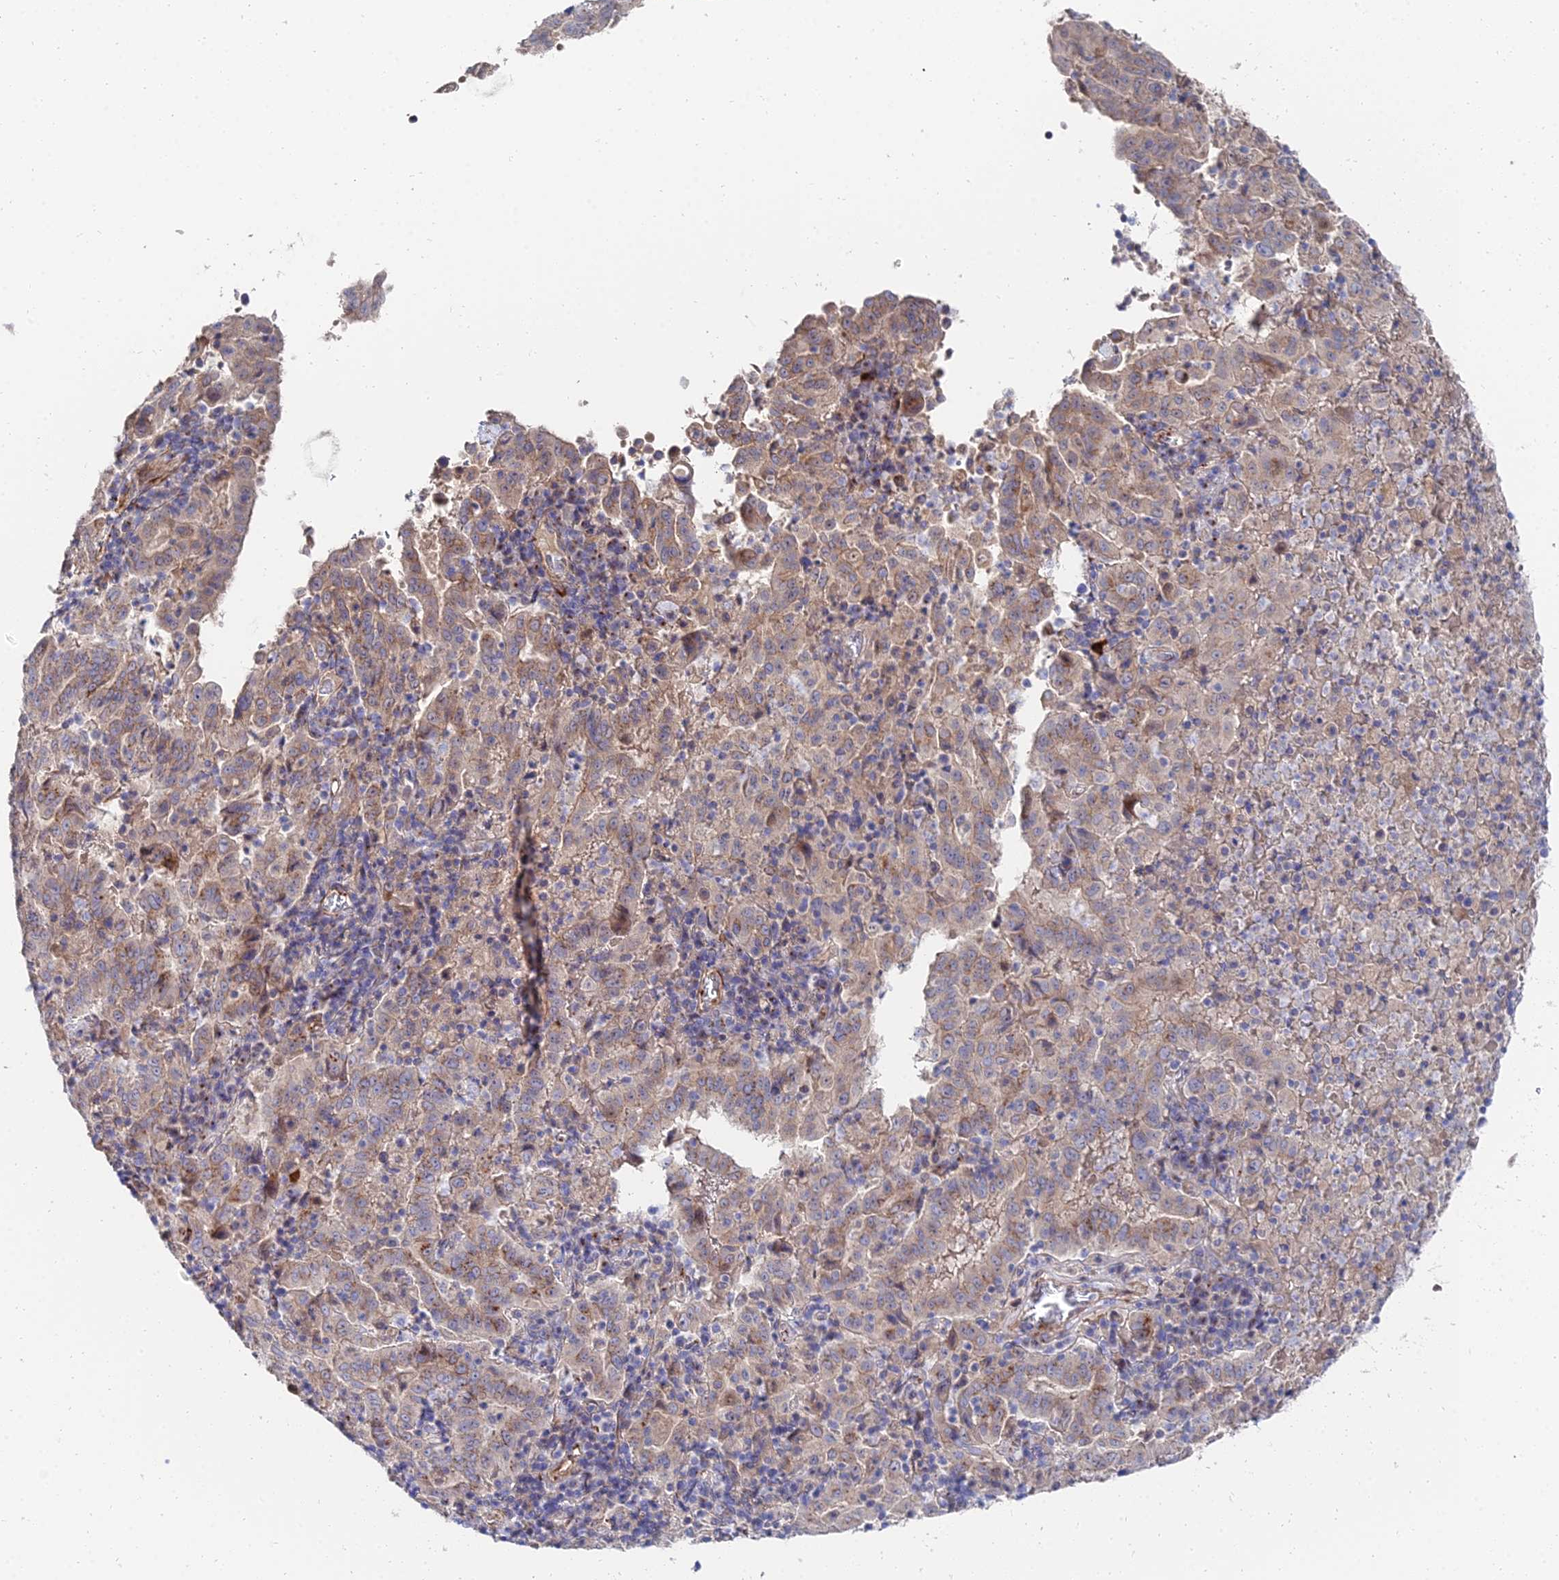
{"staining": {"intensity": "moderate", "quantity": "25%-75%", "location": "cytoplasmic/membranous"}, "tissue": "pancreatic cancer", "cell_type": "Tumor cells", "image_type": "cancer", "snomed": [{"axis": "morphology", "description": "Adenocarcinoma, NOS"}, {"axis": "topography", "description": "Pancreas"}], "caption": "The image demonstrates immunohistochemical staining of adenocarcinoma (pancreatic). There is moderate cytoplasmic/membranous positivity is present in approximately 25%-75% of tumor cells.", "gene": "BORCS8", "patient": {"sex": "male", "age": 63}}